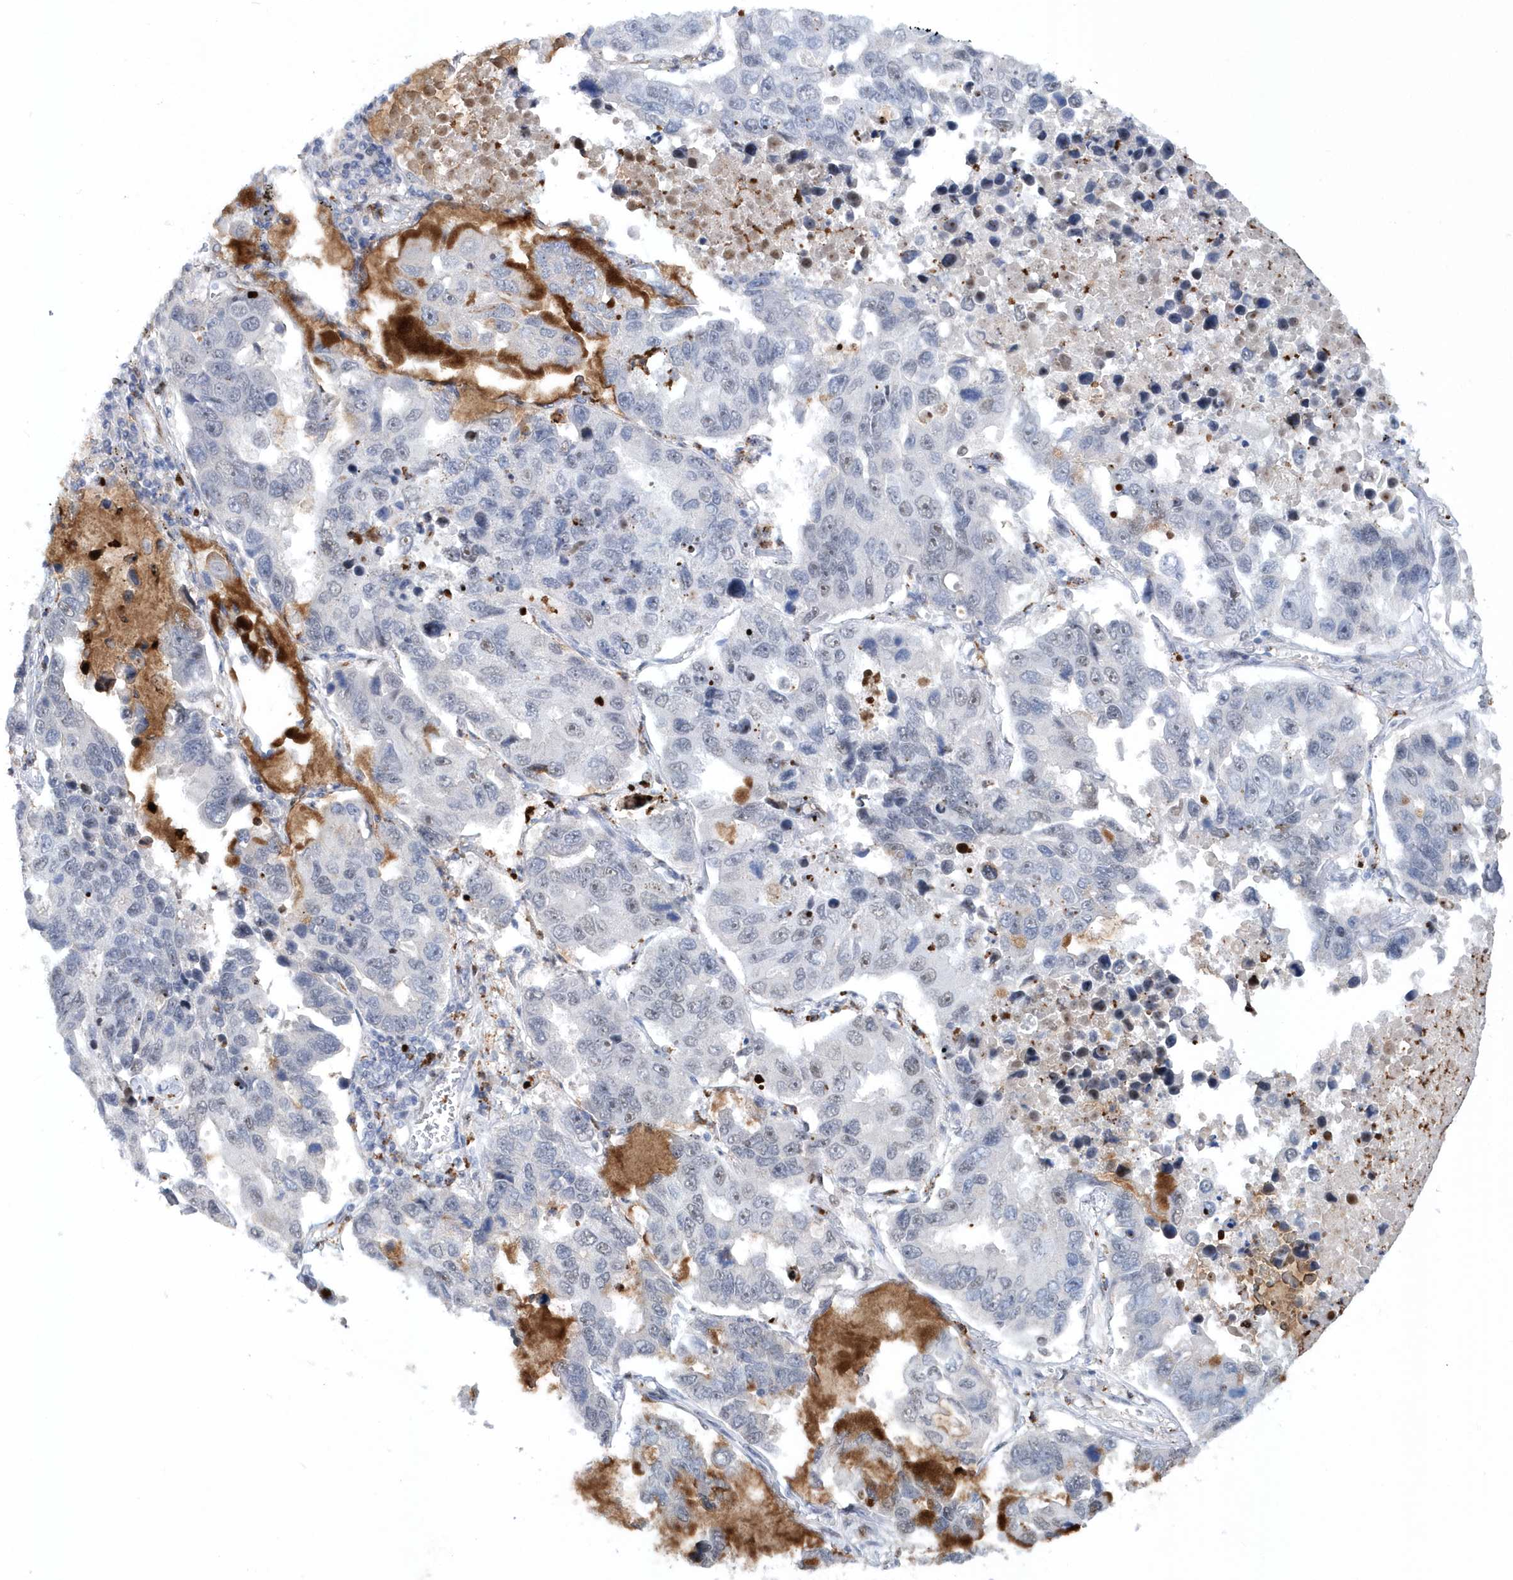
{"staining": {"intensity": "strong", "quantity": "<25%", "location": "cytoplasmic/membranous"}, "tissue": "lung cancer", "cell_type": "Tumor cells", "image_type": "cancer", "snomed": [{"axis": "morphology", "description": "Adenocarcinoma, NOS"}, {"axis": "topography", "description": "Lung"}], "caption": "A medium amount of strong cytoplasmic/membranous staining is identified in approximately <25% of tumor cells in lung cancer tissue.", "gene": "ASCL4", "patient": {"sex": "male", "age": 64}}